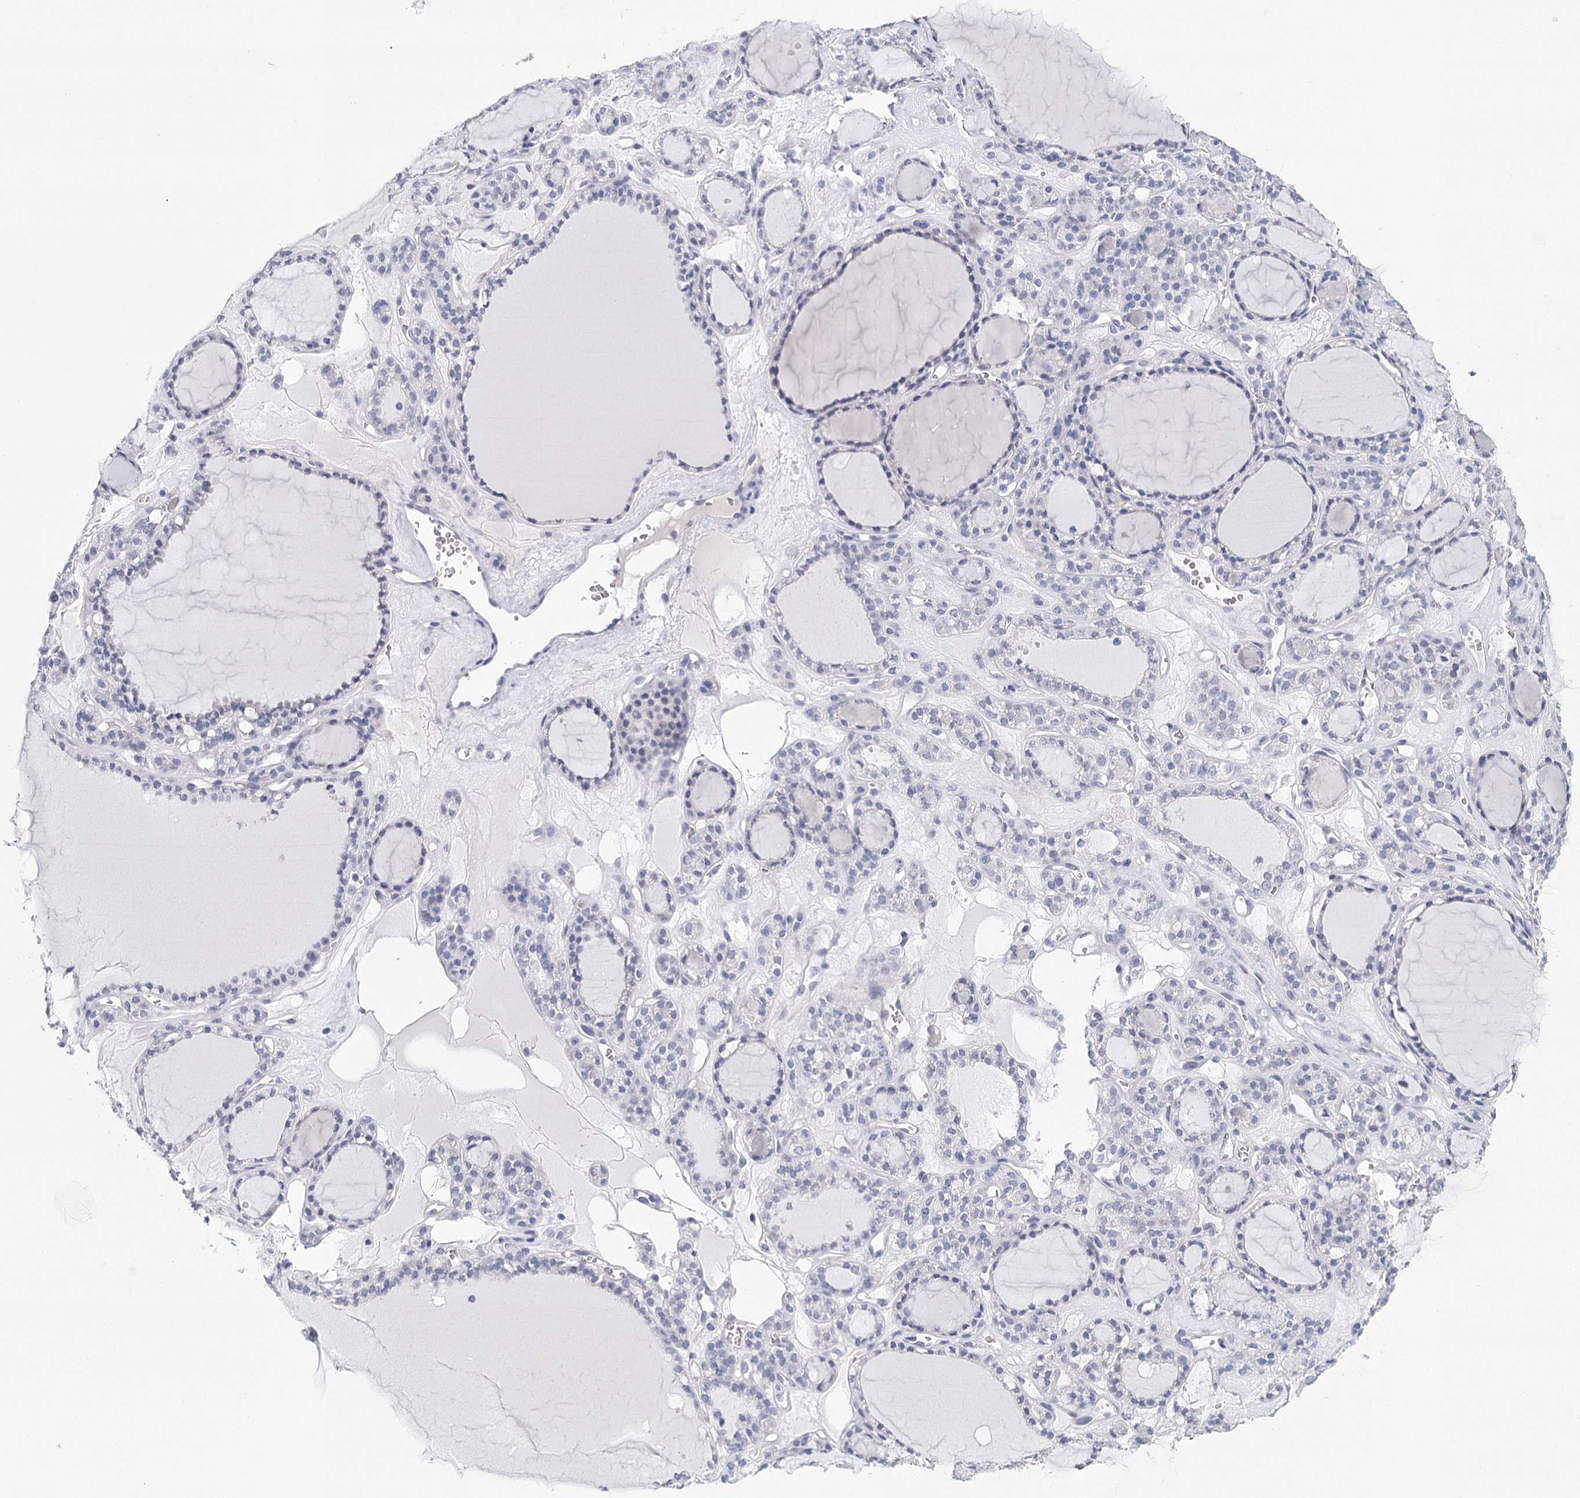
{"staining": {"intensity": "negative", "quantity": "none", "location": "none"}, "tissue": "thyroid gland", "cell_type": "Glandular cells", "image_type": "normal", "snomed": [{"axis": "morphology", "description": "Normal tissue, NOS"}, {"axis": "topography", "description": "Thyroid gland"}], "caption": "Immunohistochemical staining of normal human thyroid gland reveals no significant positivity in glandular cells. Brightfield microscopy of IHC stained with DAB (brown) and hematoxylin (blue), captured at high magnification.", "gene": "HSPA4L", "patient": {"sex": "female", "age": 28}}